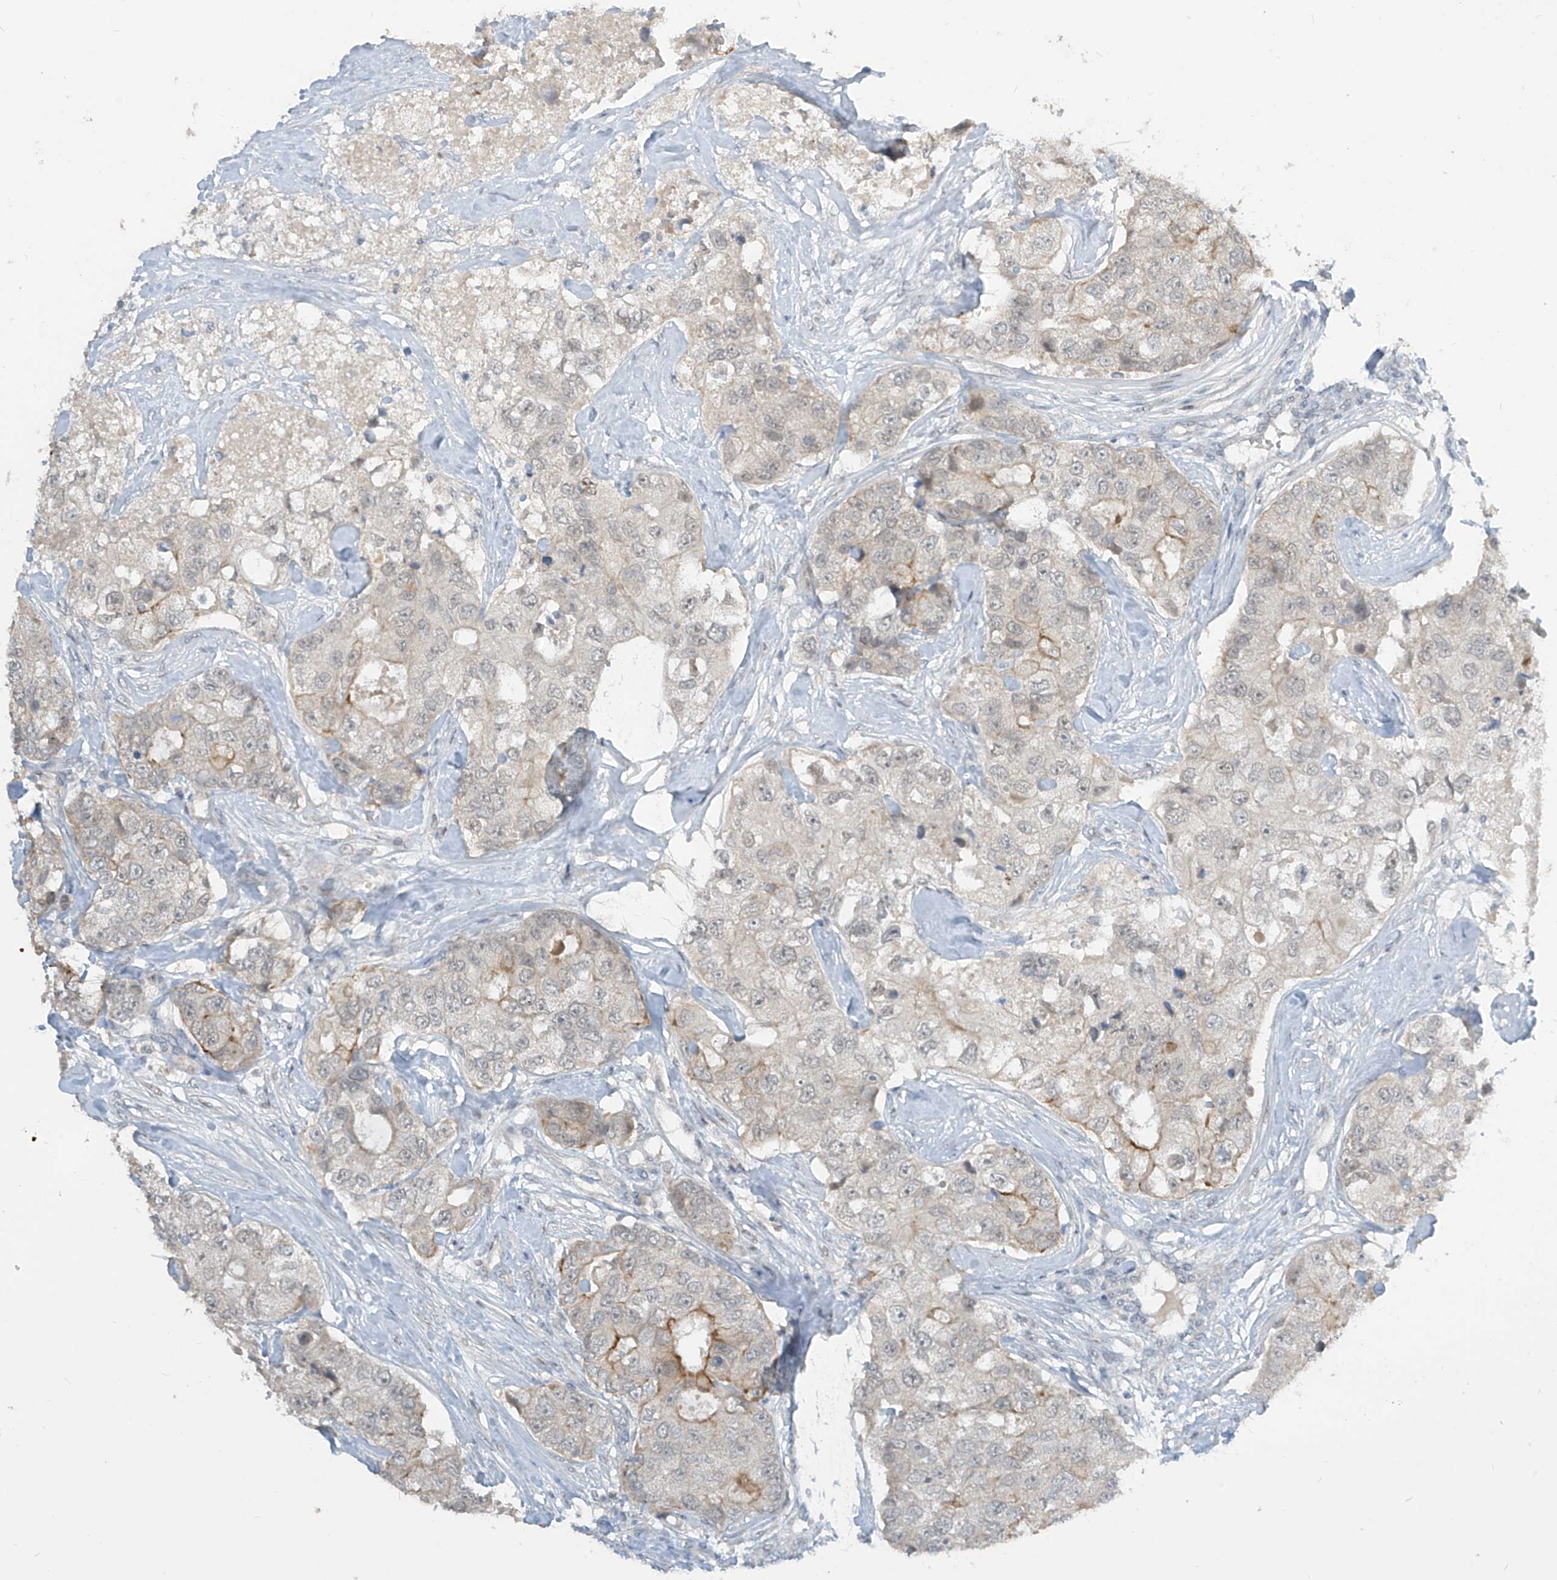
{"staining": {"intensity": "negative", "quantity": "none", "location": "none"}, "tissue": "breast cancer", "cell_type": "Tumor cells", "image_type": "cancer", "snomed": [{"axis": "morphology", "description": "Duct carcinoma"}, {"axis": "topography", "description": "Breast"}], "caption": "The IHC micrograph has no significant staining in tumor cells of breast invasive ductal carcinoma tissue.", "gene": "METAP1D", "patient": {"sex": "female", "age": 62}}